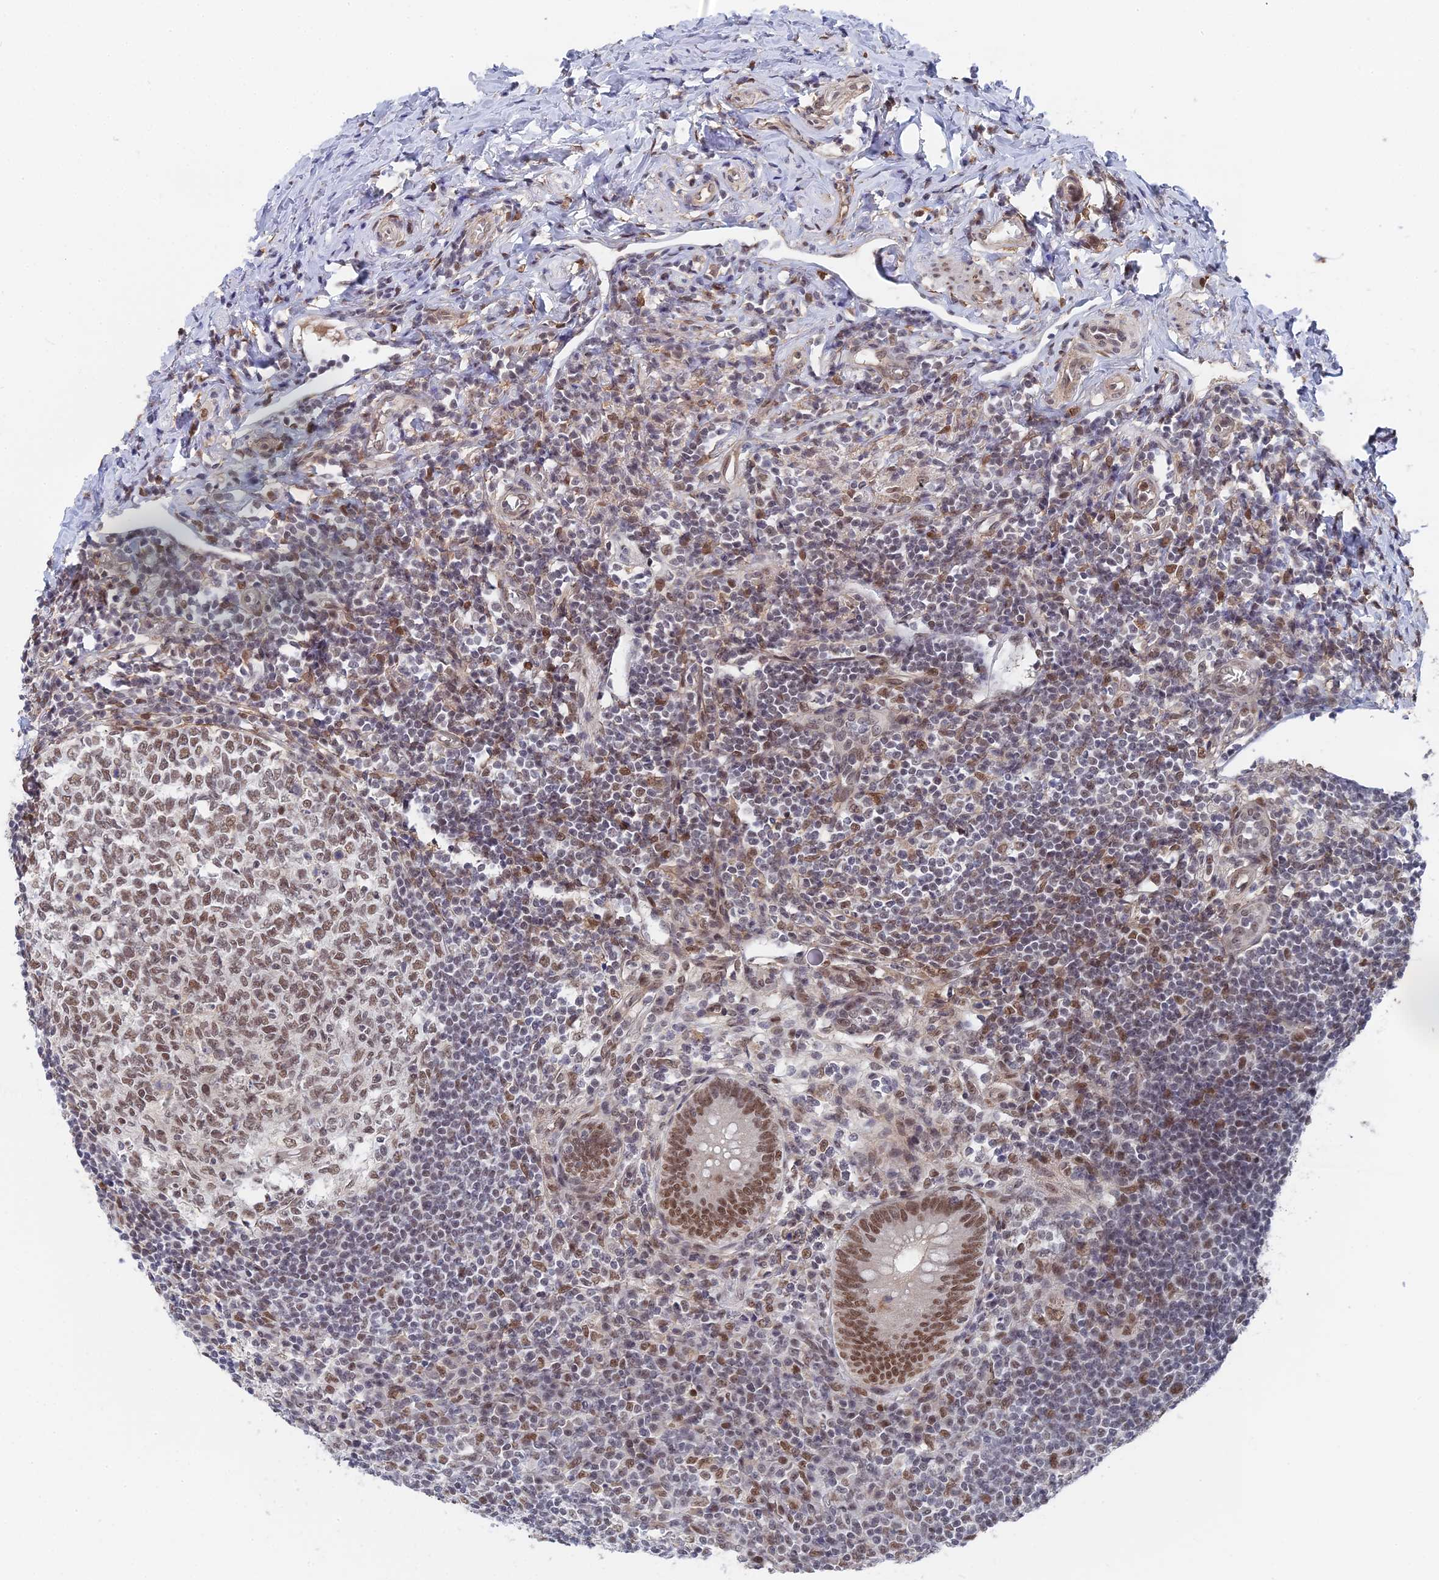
{"staining": {"intensity": "moderate", "quantity": ">75%", "location": "nuclear"}, "tissue": "appendix", "cell_type": "Glandular cells", "image_type": "normal", "snomed": [{"axis": "morphology", "description": "Normal tissue, NOS"}, {"axis": "topography", "description": "Appendix"}], "caption": "Immunohistochemical staining of normal human appendix shows moderate nuclear protein staining in about >75% of glandular cells.", "gene": "CCDC85A", "patient": {"sex": "female", "age": 33}}